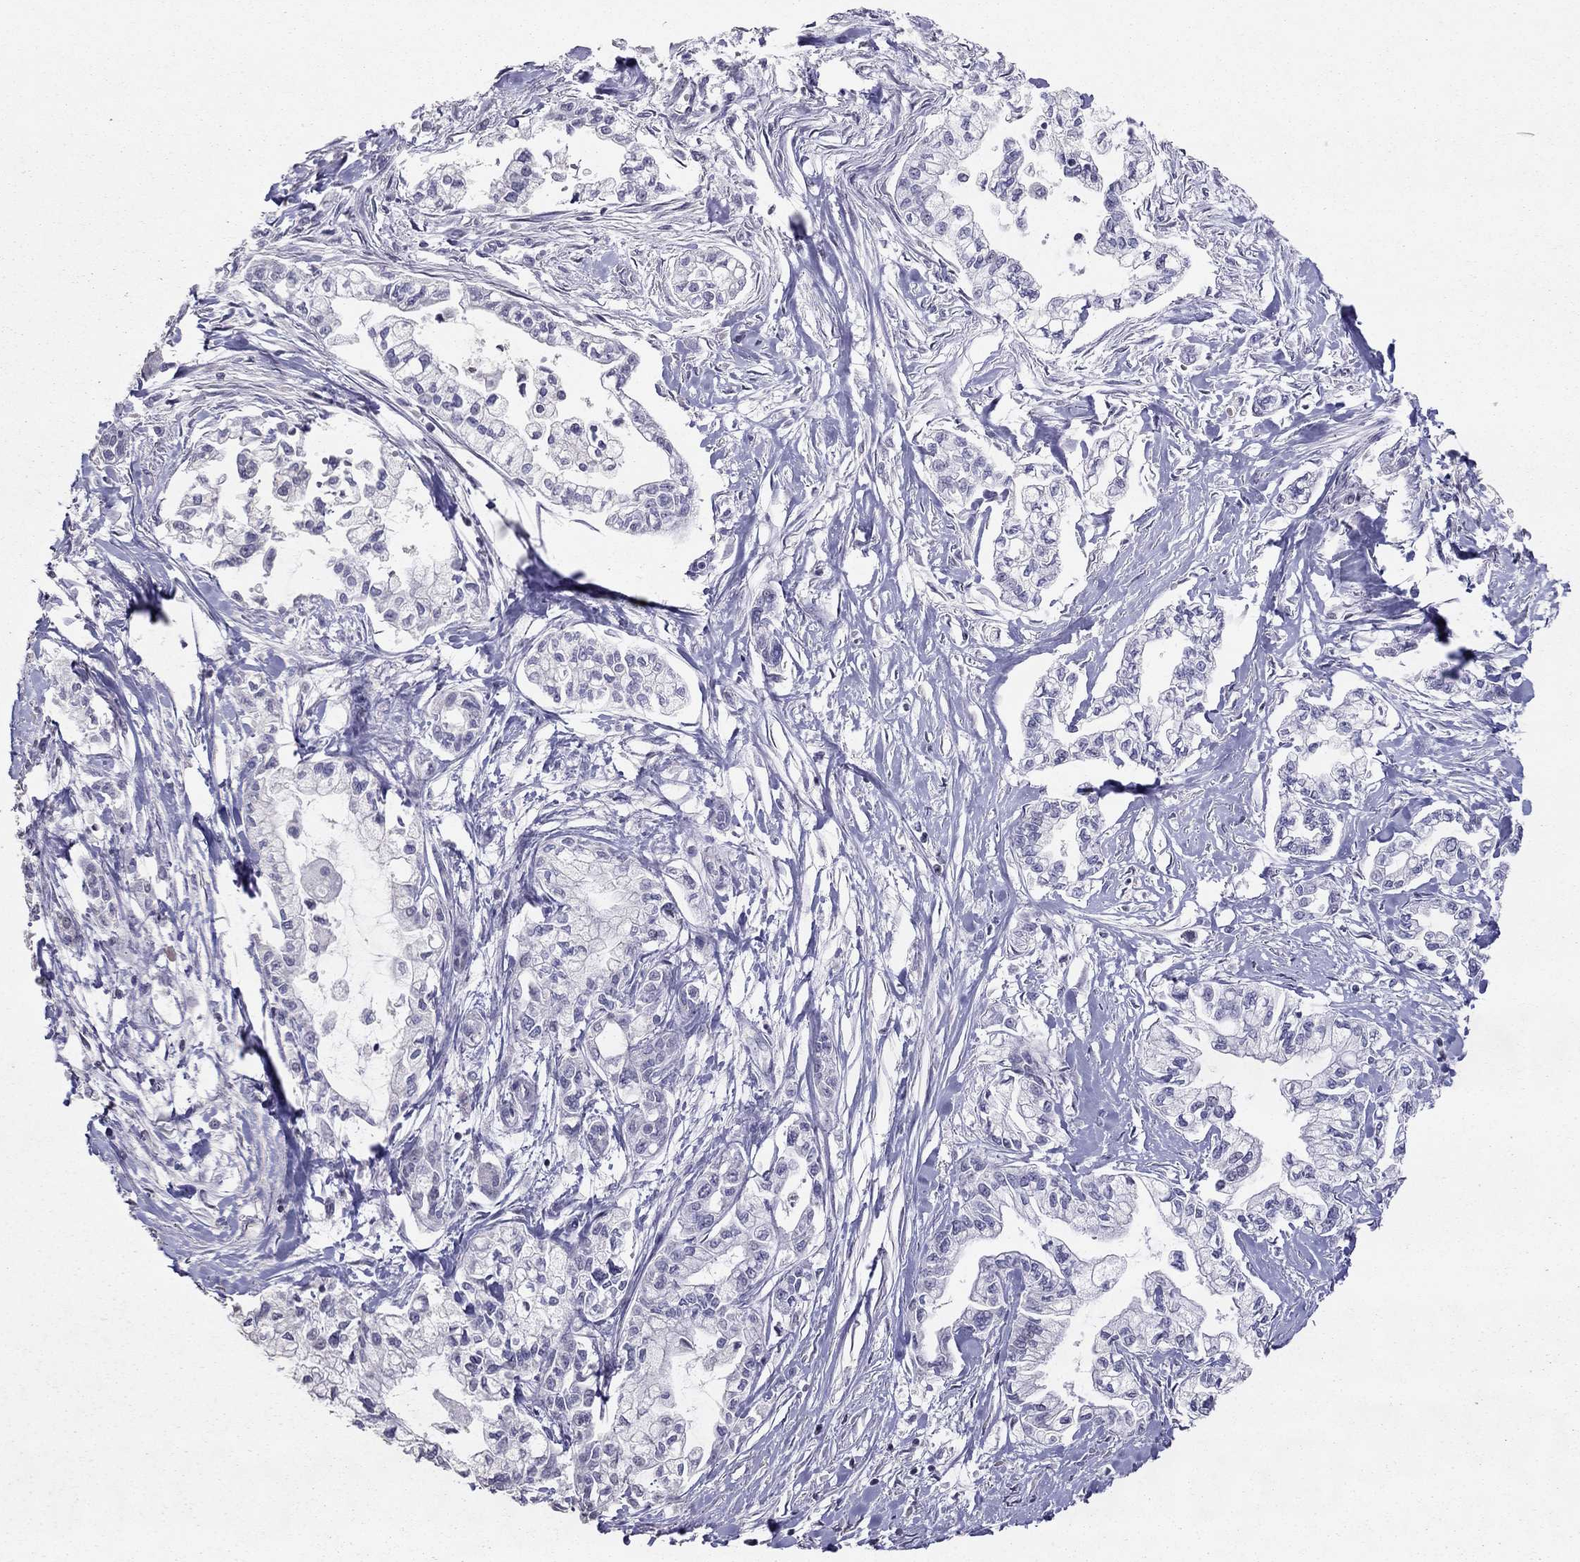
{"staining": {"intensity": "negative", "quantity": "none", "location": "none"}, "tissue": "pancreatic cancer", "cell_type": "Tumor cells", "image_type": "cancer", "snomed": [{"axis": "morphology", "description": "Adenocarcinoma, NOS"}, {"axis": "topography", "description": "Pancreas"}], "caption": "This histopathology image is of pancreatic adenocarcinoma stained with immunohistochemistry to label a protein in brown with the nuclei are counter-stained blue. There is no expression in tumor cells. The staining was performed using DAB to visualize the protein expression in brown, while the nuclei were stained in blue with hematoxylin (Magnification: 20x).", "gene": "TSHB", "patient": {"sex": "male", "age": 54}}